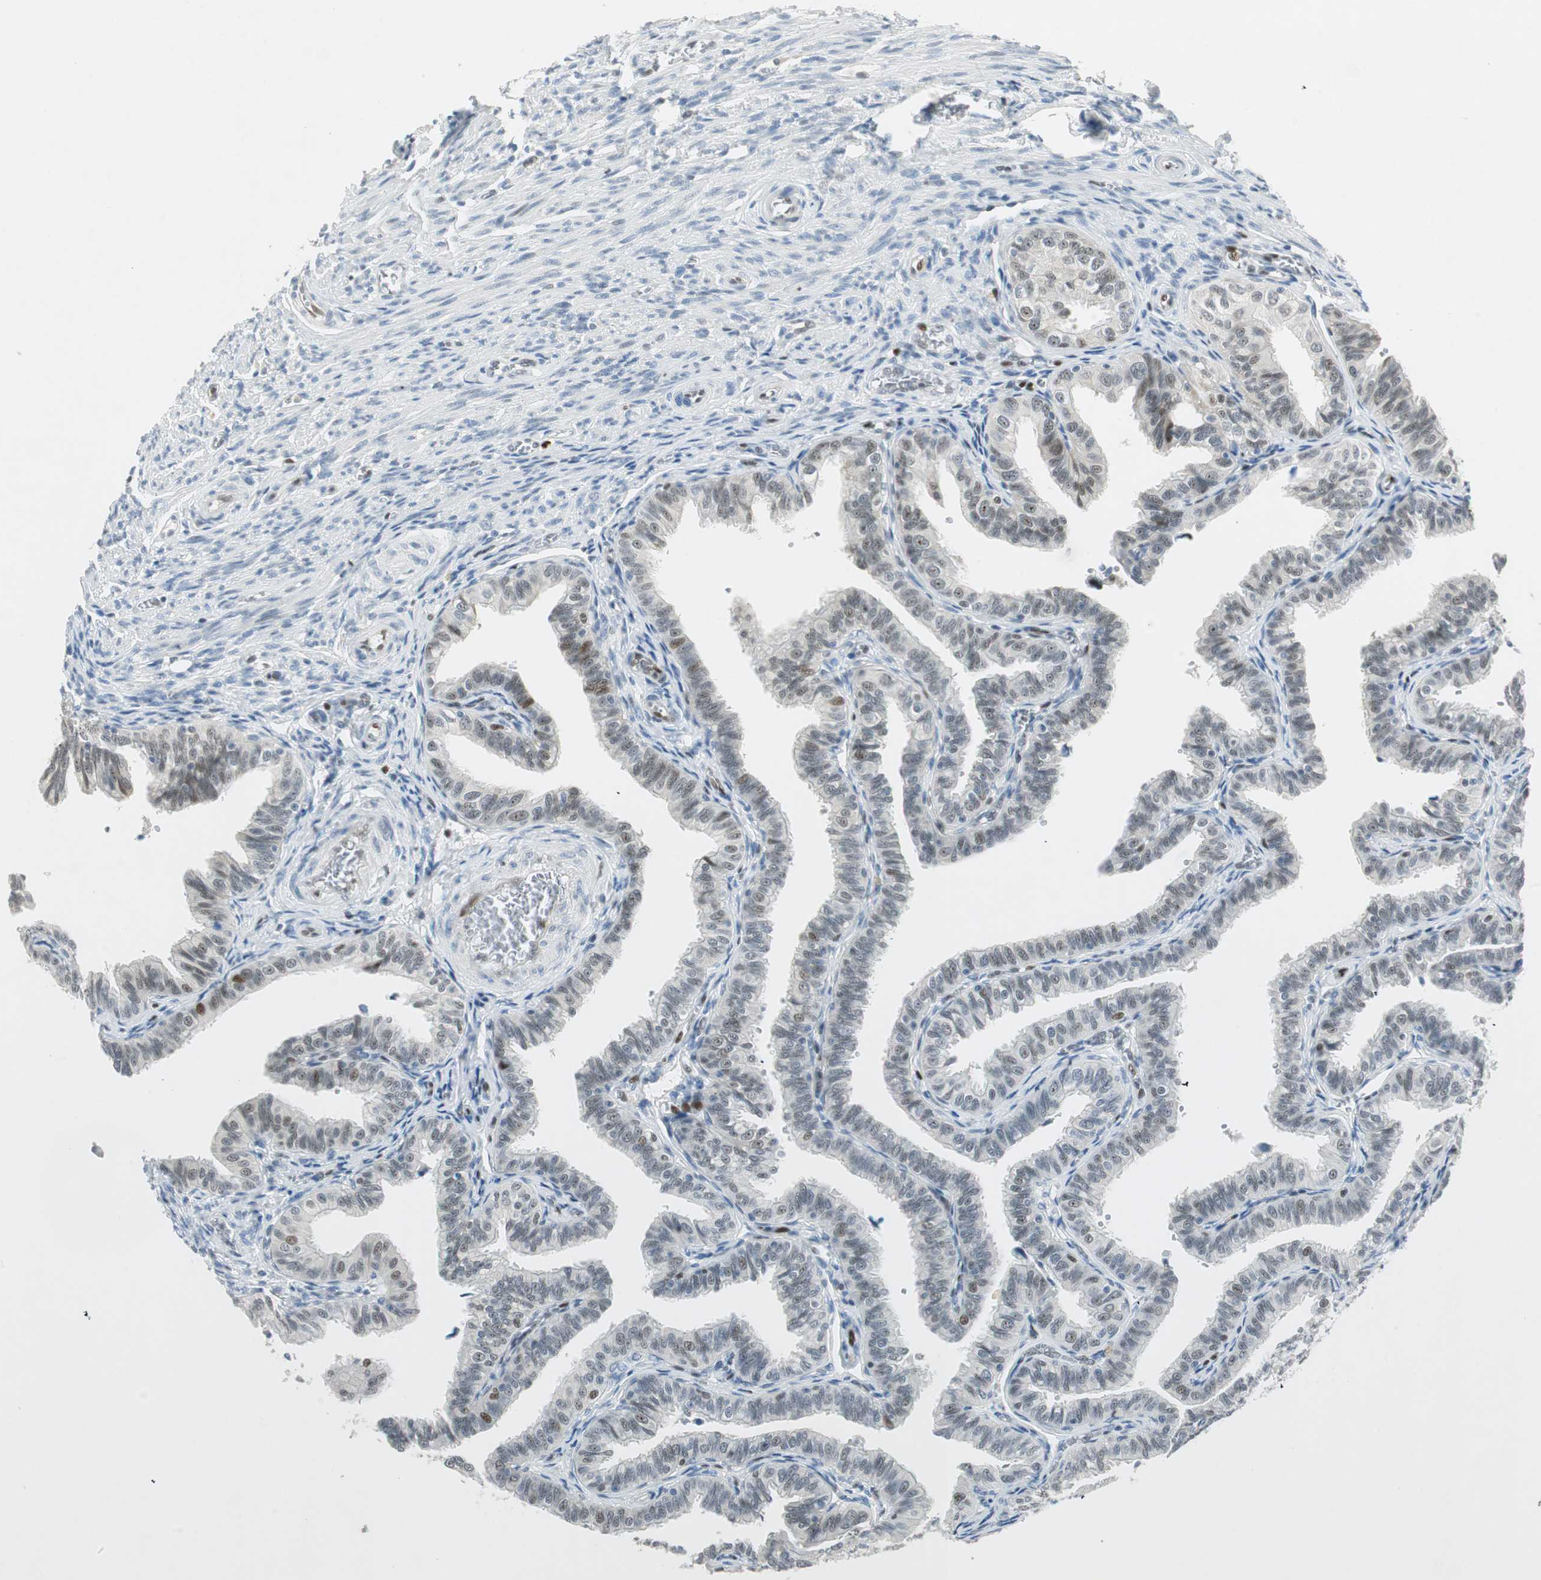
{"staining": {"intensity": "strong", "quantity": "25%-75%", "location": "nuclear"}, "tissue": "fallopian tube", "cell_type": "Glandular cells", "image_type": "normal", "snomed": [{"axis": "morphology", "description": "Normal tissue, NOS"}, {"axis": "topography", "description": "Fallopian tube"}], "caption": "Approximately 25%-75% of glandular cells in unremarkable human fallopian tube display strong nuclear protein expression as visualized by brown immunohistochemical staining.", "gene": "MSX2", "patient": {"sex": "female", "age": 46}}